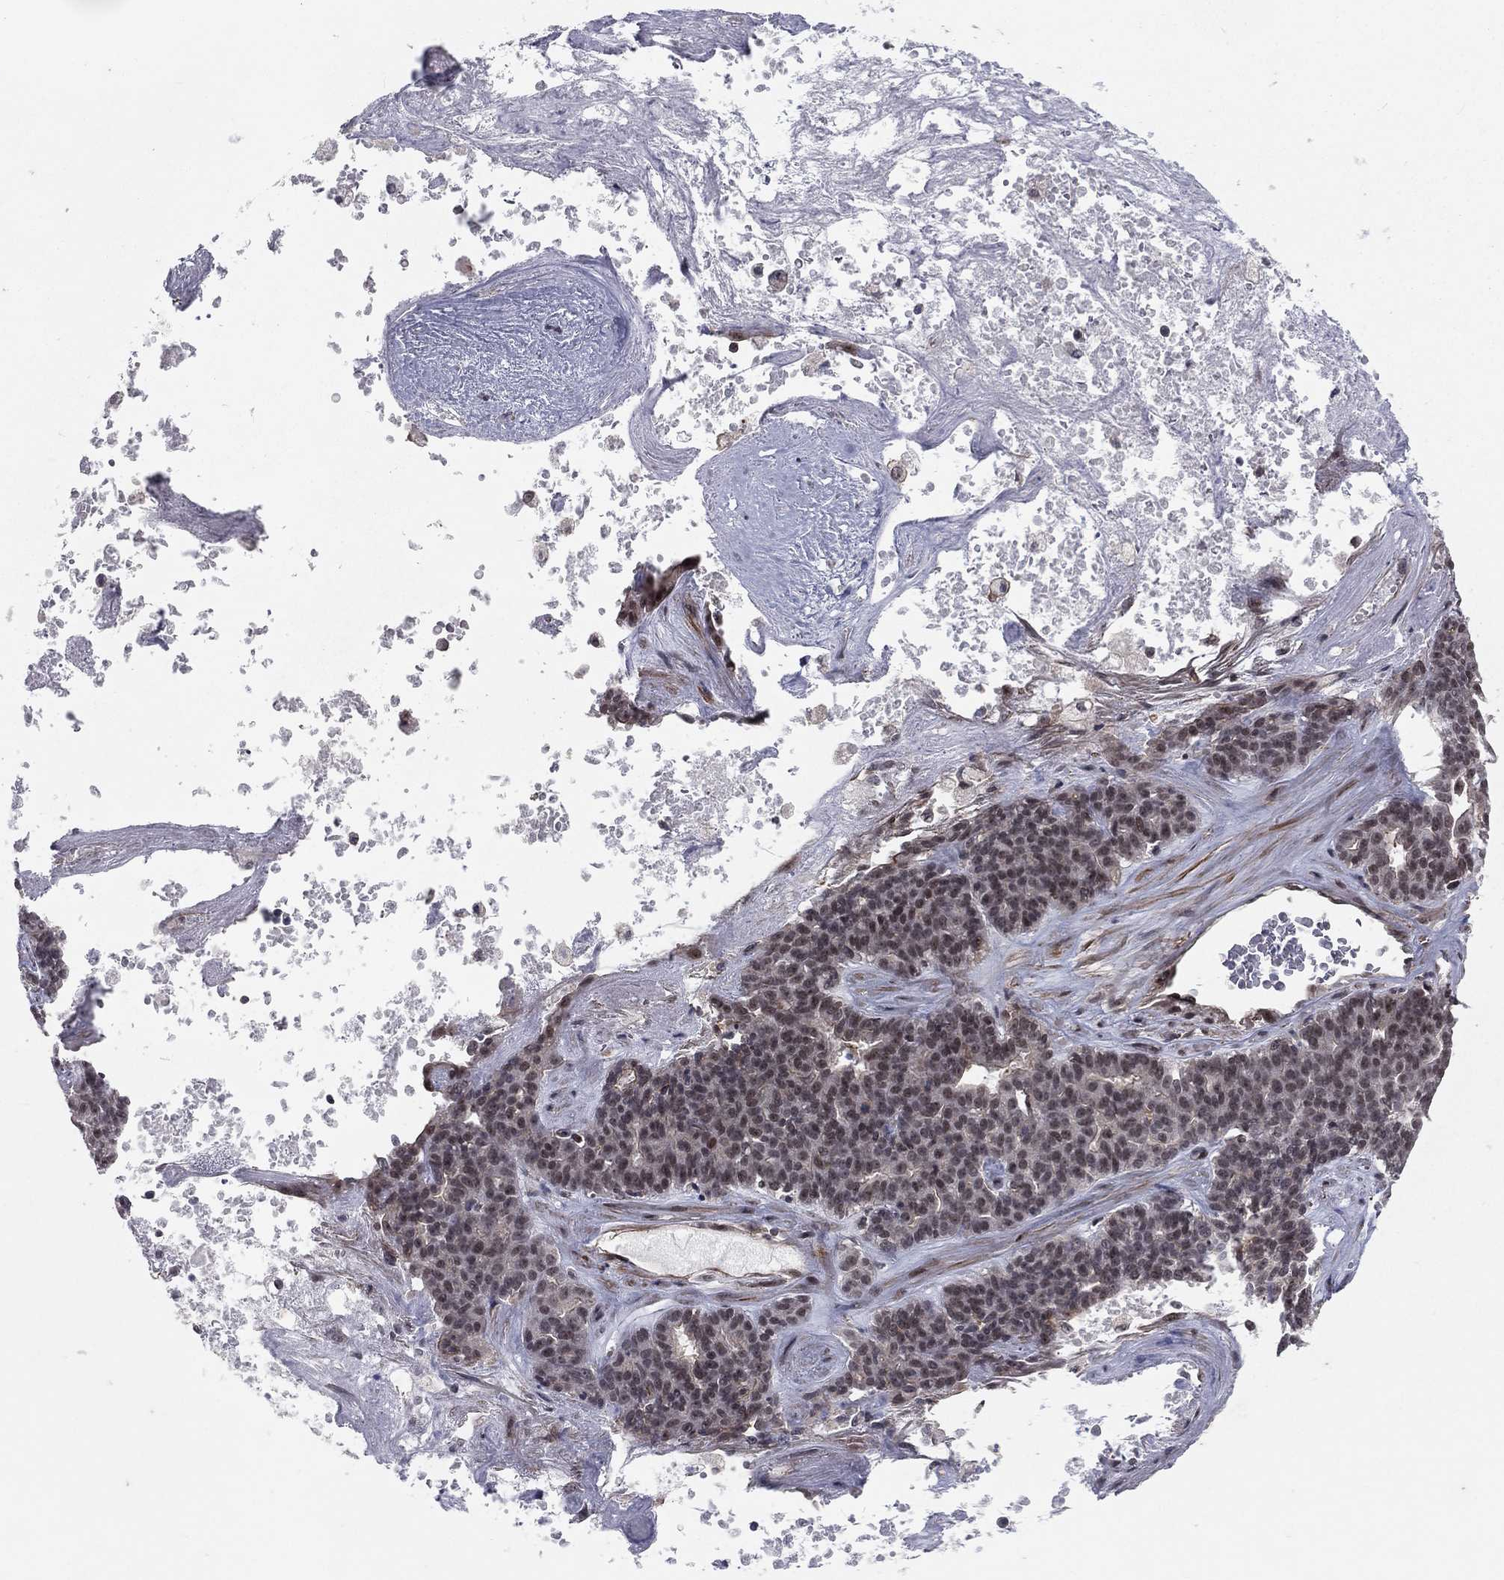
{"staining": {"intensity": "moderate", "quantity": "<25%", "location": "nuclear"}, "tissue": "liver cancer", "cell_type": "Tumor cells", "image_type": "cancer", "snomed": [{"axis": "morphology", "description": "Cholangiocarcinoma"}, {"axis": "topography", "description": "Liver"}], "caption": "Tumor cells exhibit low levels of moderate nuclear positivity in about <25% of cells in human liver cancer.", "gene": "MORC2", "patient": {"sex": "female", "age": 47}}